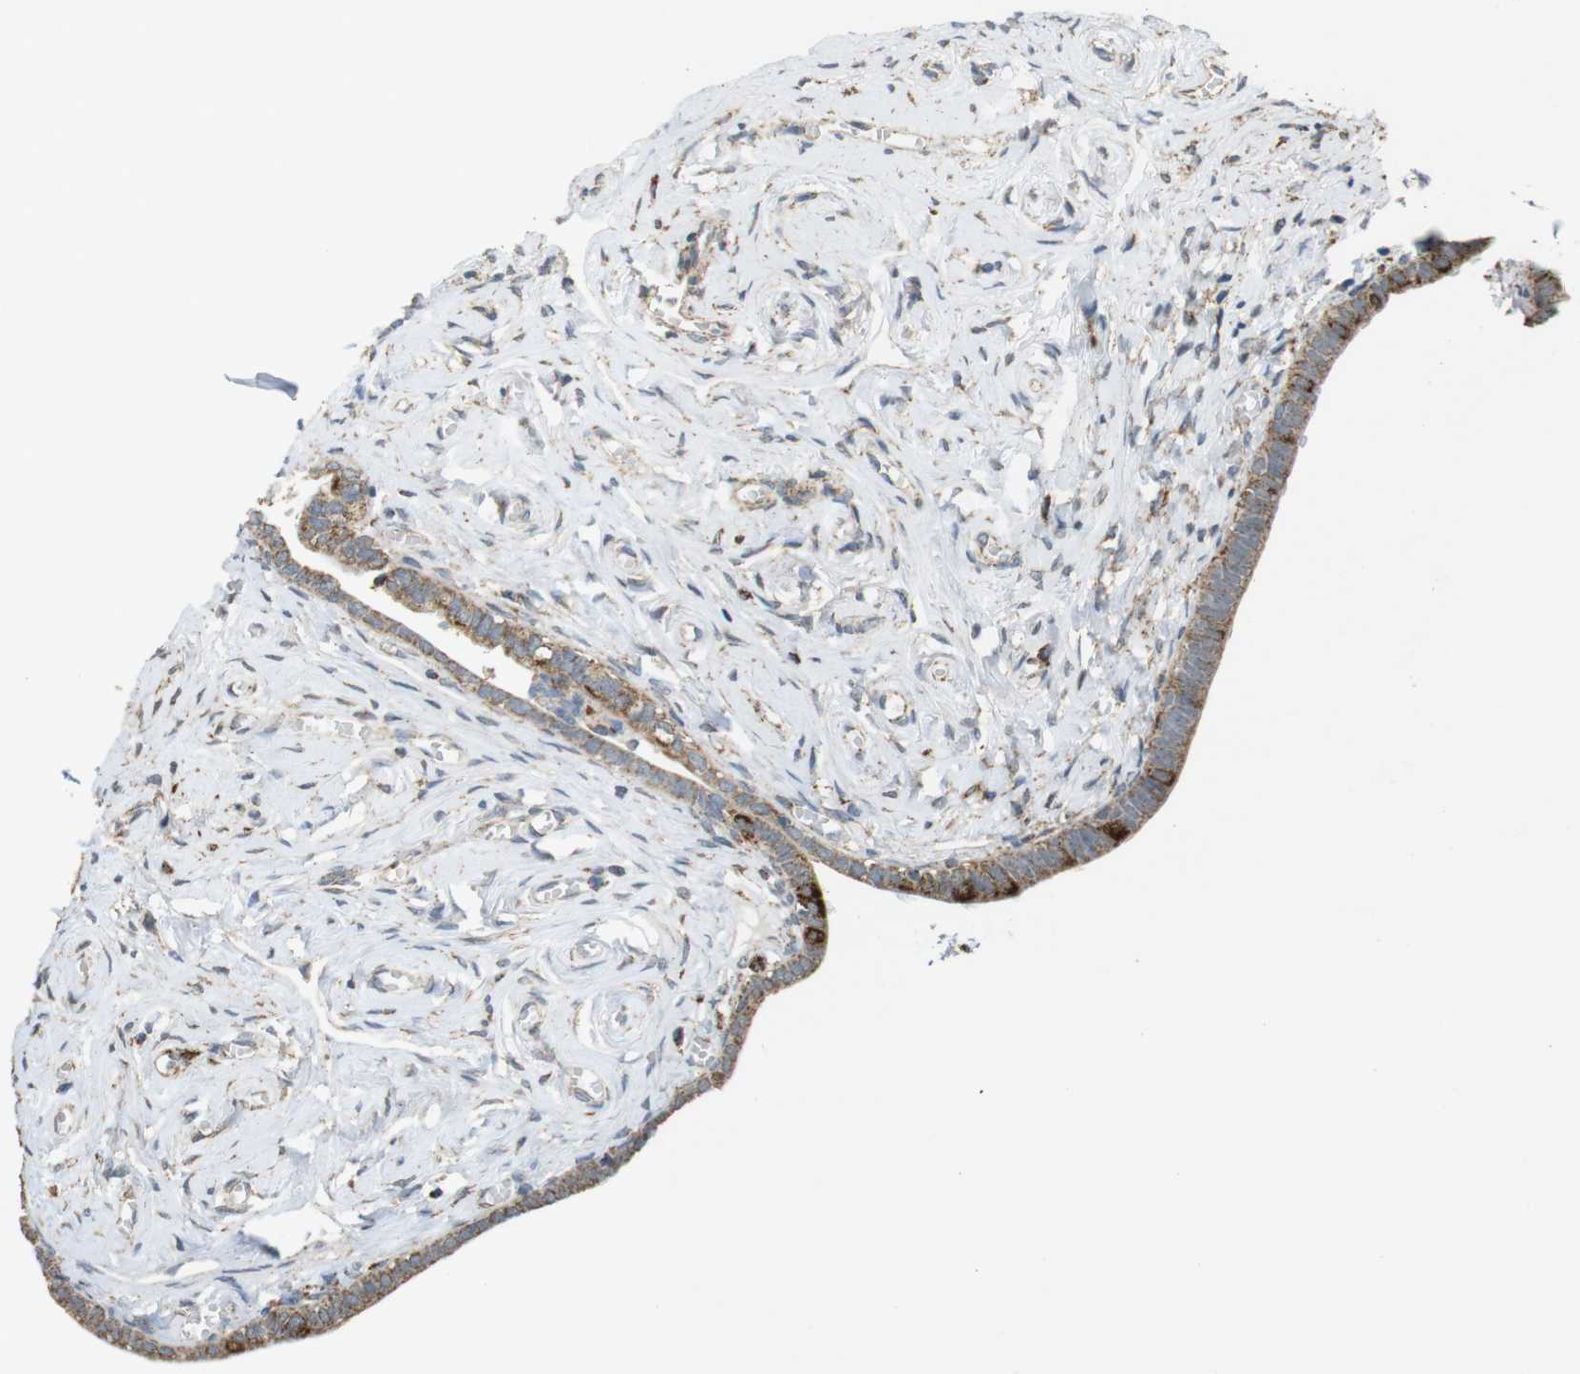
{"staining": {"intensity": "strong", "quantity": ">75%", "location": "cytoplasmic/membranous"}, "tissue": "fallopian tube", "cell_type": "Glandular cells", "image_type": "normal", "snomed": [{"axis": "morphology", "description": "Normal tissue, NOS"}, {"axis": "topography", "description": "Fallopian tube"}], "caption": "This is a micrograph of immunohistochemistry staining of normal fallopian tube, which shows strong staining in the cytoplasmic/membranous of glandular cells.", "gene": "CALHM2", "patient": {"sex": "female", "age": 71}}